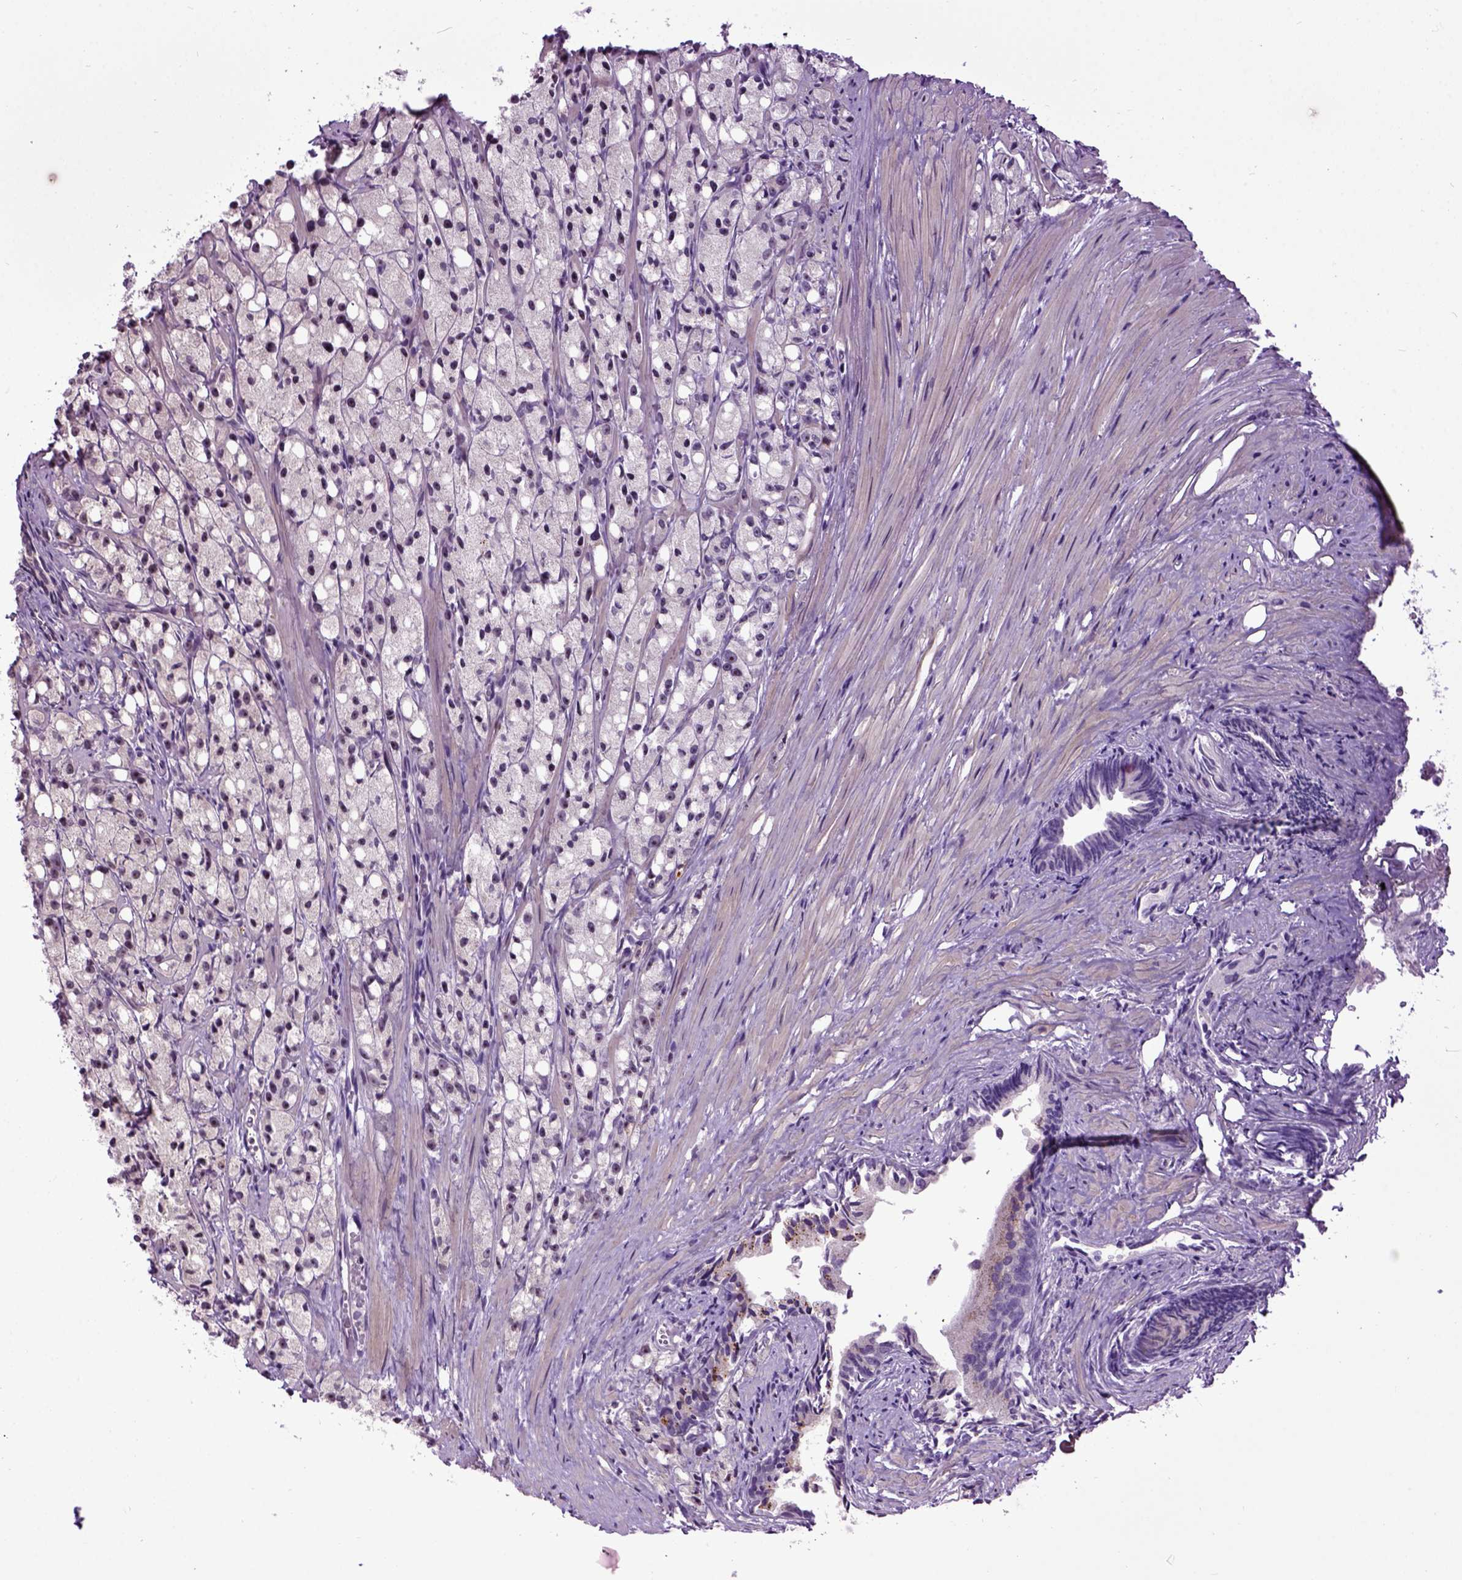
{"staining": {"intensity": "negative", "quantity": "none", "location": "none"}, "tissue": "prostate cancer", "cell_type": "Tumor cells", "image_type": "cancer", "snomed": [{"axis": "morphology", "description": "Adenocarcinoma, High grade"}, {"axis": "topography", "description": "Prostate"}], "caption": "This is an immunohistochemistry micrograph of human prostate cancer (high-grade adenocarcinoma). There is no expression in tumor cells.", "gene": "RAB43", "patient": {"sex": "male", "age": 75}}